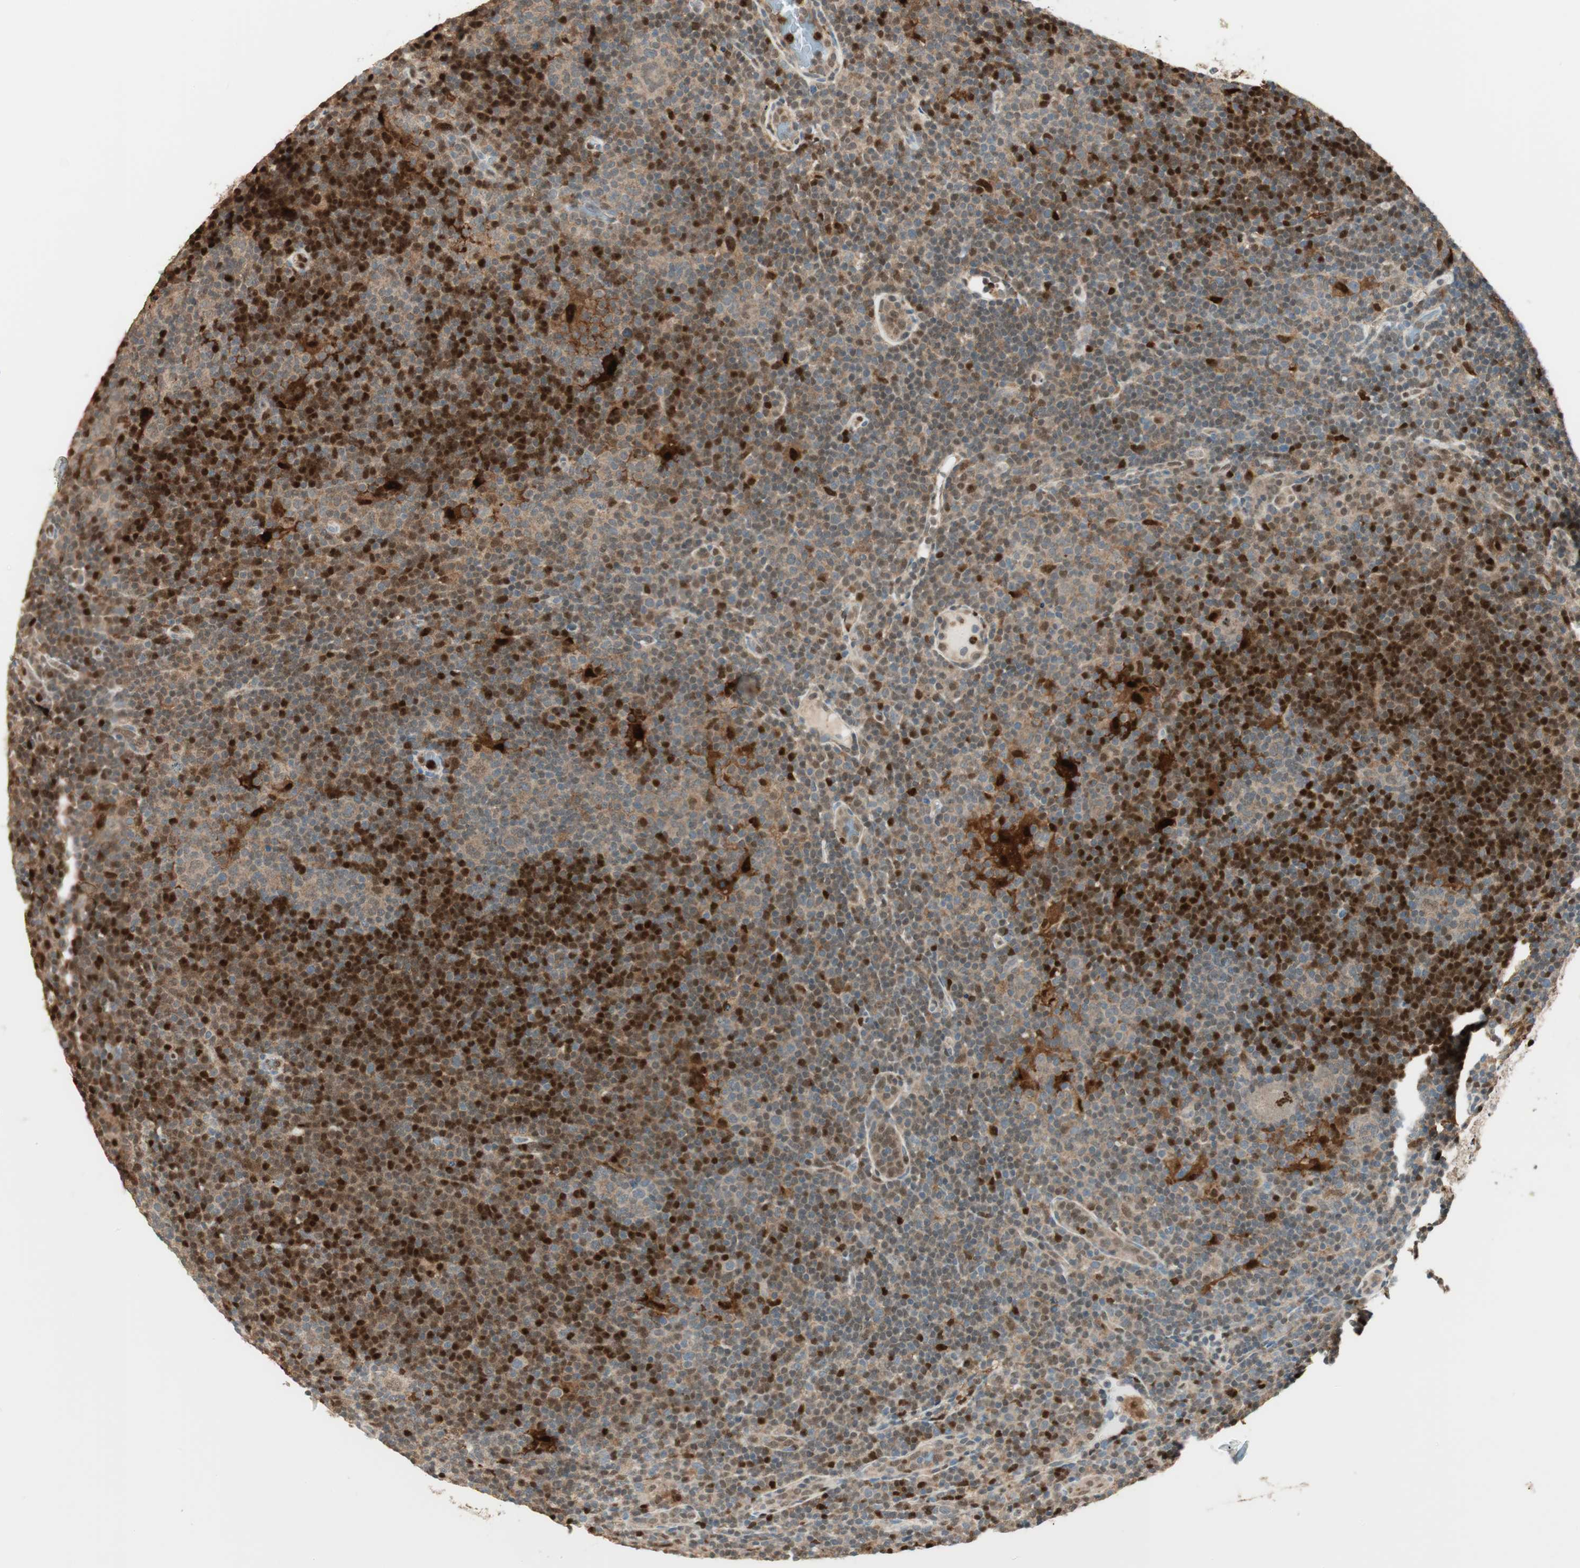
{"staining": {"intensity": "weak", "quantity": ">75%", "location": "cytoplasmic/membranous"}, "tissue": "lymphoma", "cell_type": "Tumor cells", "image_type": "cancer", "snomed": [{"axis": "morphology", "description": "Hodgkin's disease, NOS"}, {"axis": "topography", "description": "Lymph node"}], "caption": "Lymphoma stained with IHC displays weak cytoplasmic/membranous staining in approximately >75% of tumor cells.", "gene": "LTA4H", "patient": {"sex": "female", "age": 57}}